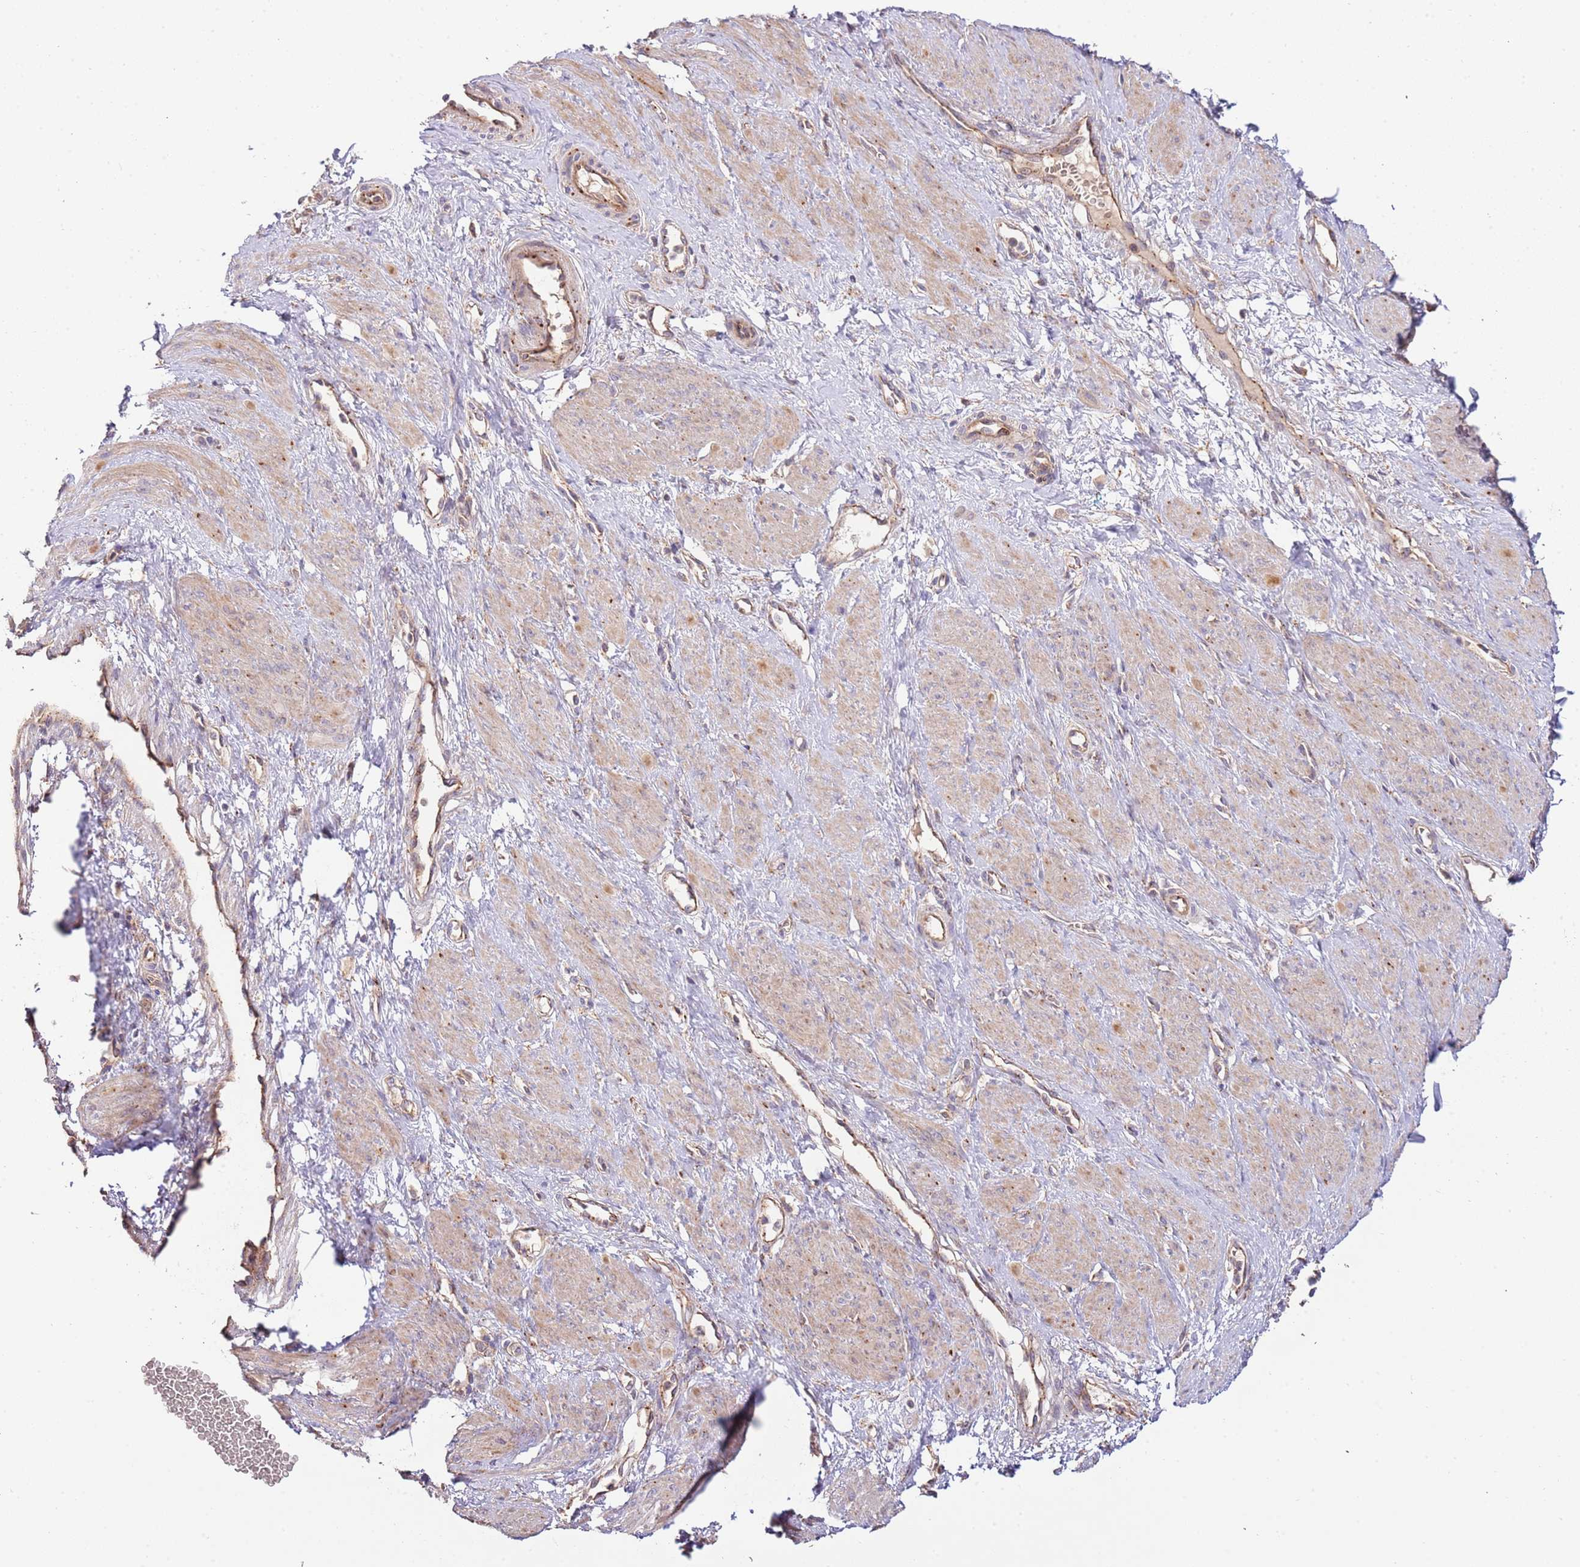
{"staining": {"intensity": "weak", "quantity": ">75%", "location": "cytoplasmic/membranous"}, "tissue": "smooth muscle", "cell_type": "Smooth muscle cells", "image_type": "normal", "snomed": [{"axis": "morphology", "description": "Normal tissue, NOS"}, {"axis": "topography", "description": "Smooth muscle"}, {"axis": "topography", "description": "Uterus"}], "caption": "Immunohistochemistry (IHC) histopathology image of benign smooth muscle: human smooth muscle stained using IHC displays low levels of weak protein expression localized specifically in the cytoplasmic/membranous of smooth muscle cells, appearing as a cytoplasmic/membranous brown color.", "gene": "DOCK6", "patient": {"sex": "female", "age": 39}}